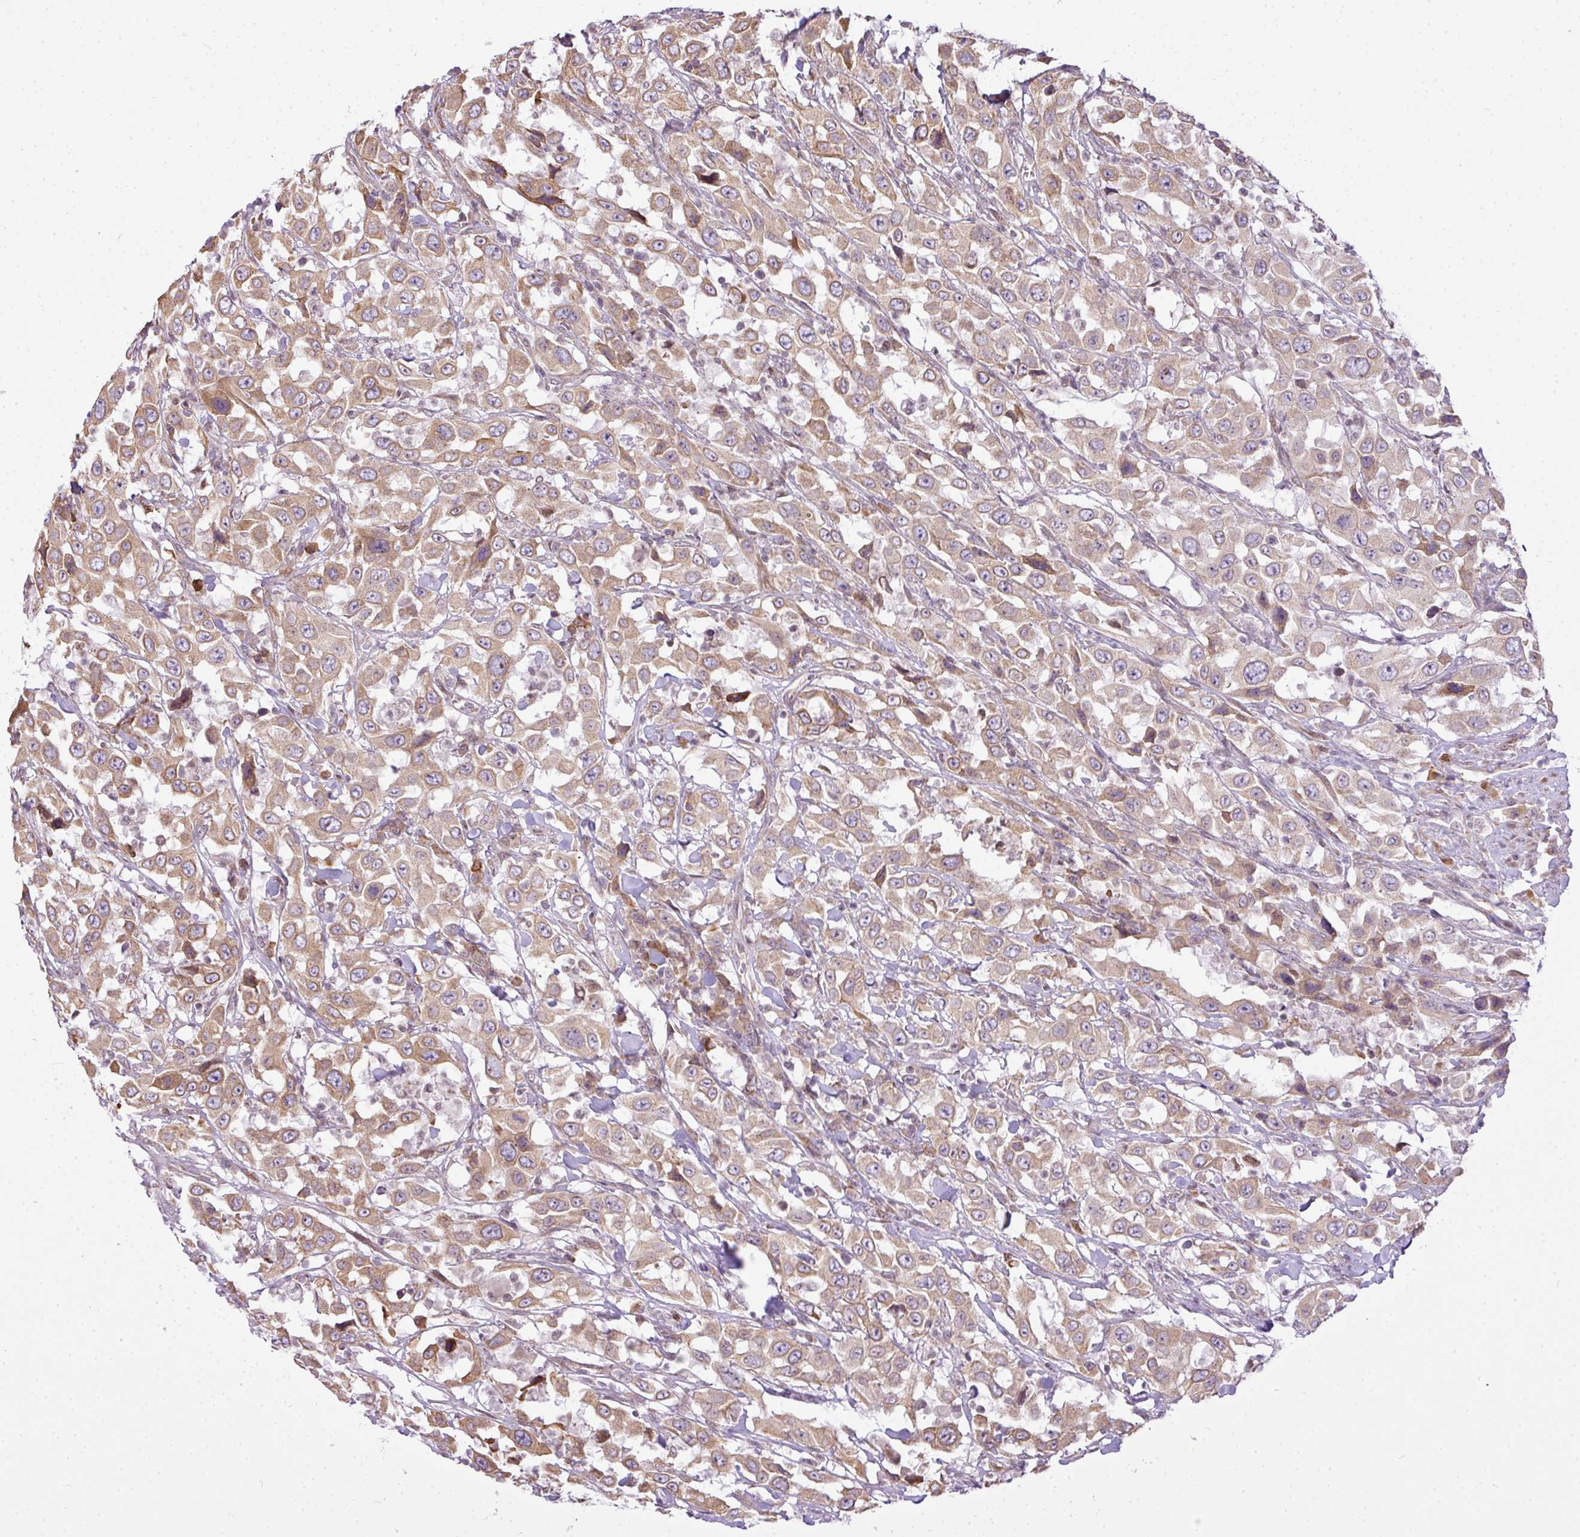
{"staining": {"intensity": "moderate", "quantity": ">75%", "location": "cytoplasmic/membranous"}, "tissue": "urothelial cancer", "cell_type": "Tumor cells", "image_type": "cancer", "snomed": [{"axis": "morphology", "description": "Urothelial carcinoma, High grade"}, {"axis": "topography", "description": "Urinary bladder"}], "caption": "This micrograph reveals urothelial cancer stained with immunohistochemistry (IHC) to label a protein in brown. The cytoplasmic/membranous of tumor cells show moderate positivity for the protein. Nuclei are counter-stained blue.", "gene": "COX18", "patient": {"sex": "male", "age": 61}}